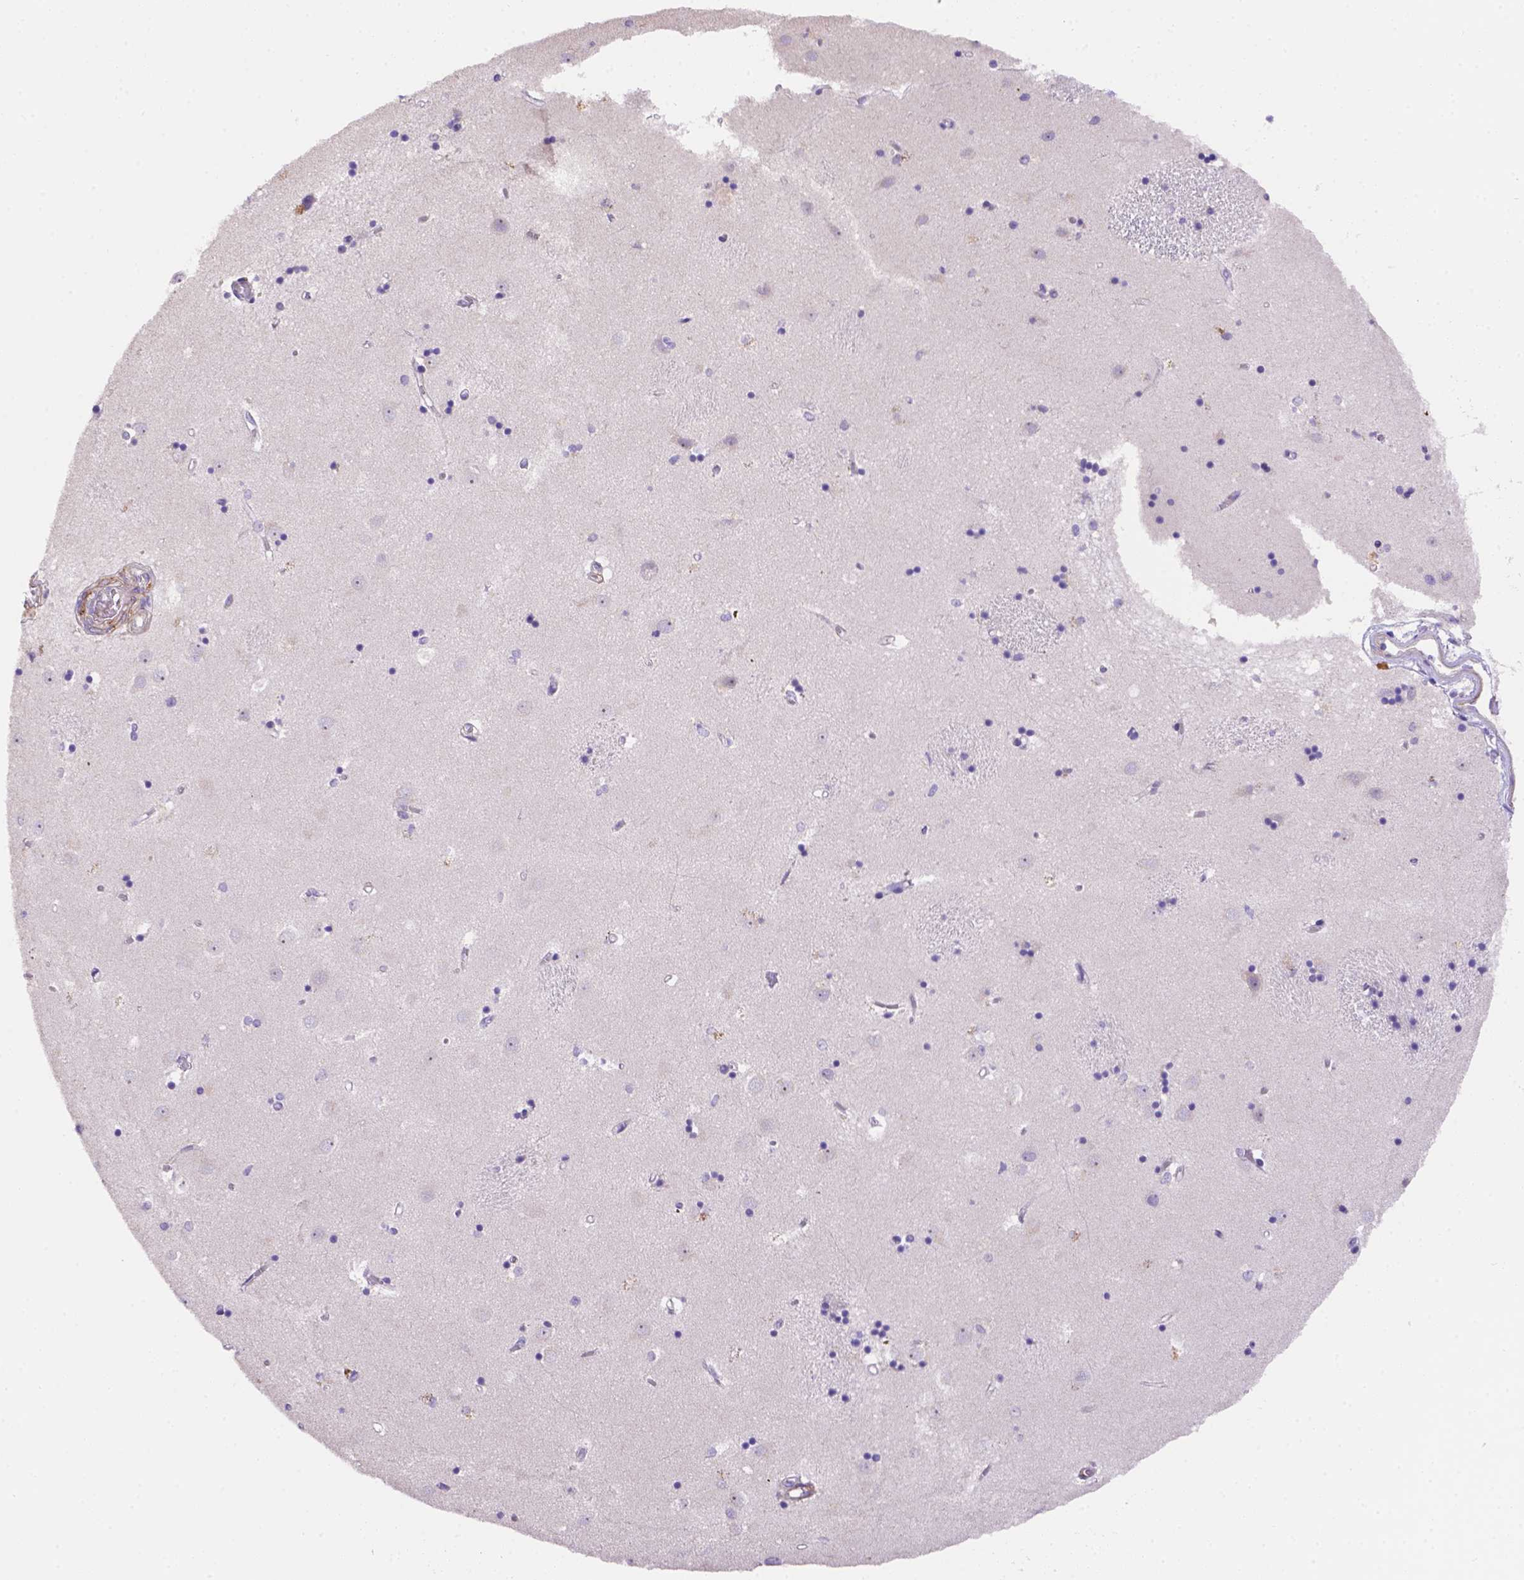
{"staining": {"intensity": "negative", "quantity": "none", "location": "none"}, "tissue": "caudate", "cell_type": "Glial cells", "image_type": "normal", "snomed": [{"axis": "morphology", "description": "Normal tissue, NOS"}, {"axis": "topography", "description": "Lateral ventricle wall"}], "caption": "IHC of normal human caudate reveals no expression in glial cells. (DAB immunohistochemistry (IHC) visualized using brightfield microscopy, high magnification).", "gene": "NXPE2", "patient": {"sex": "male", "age": 54}}